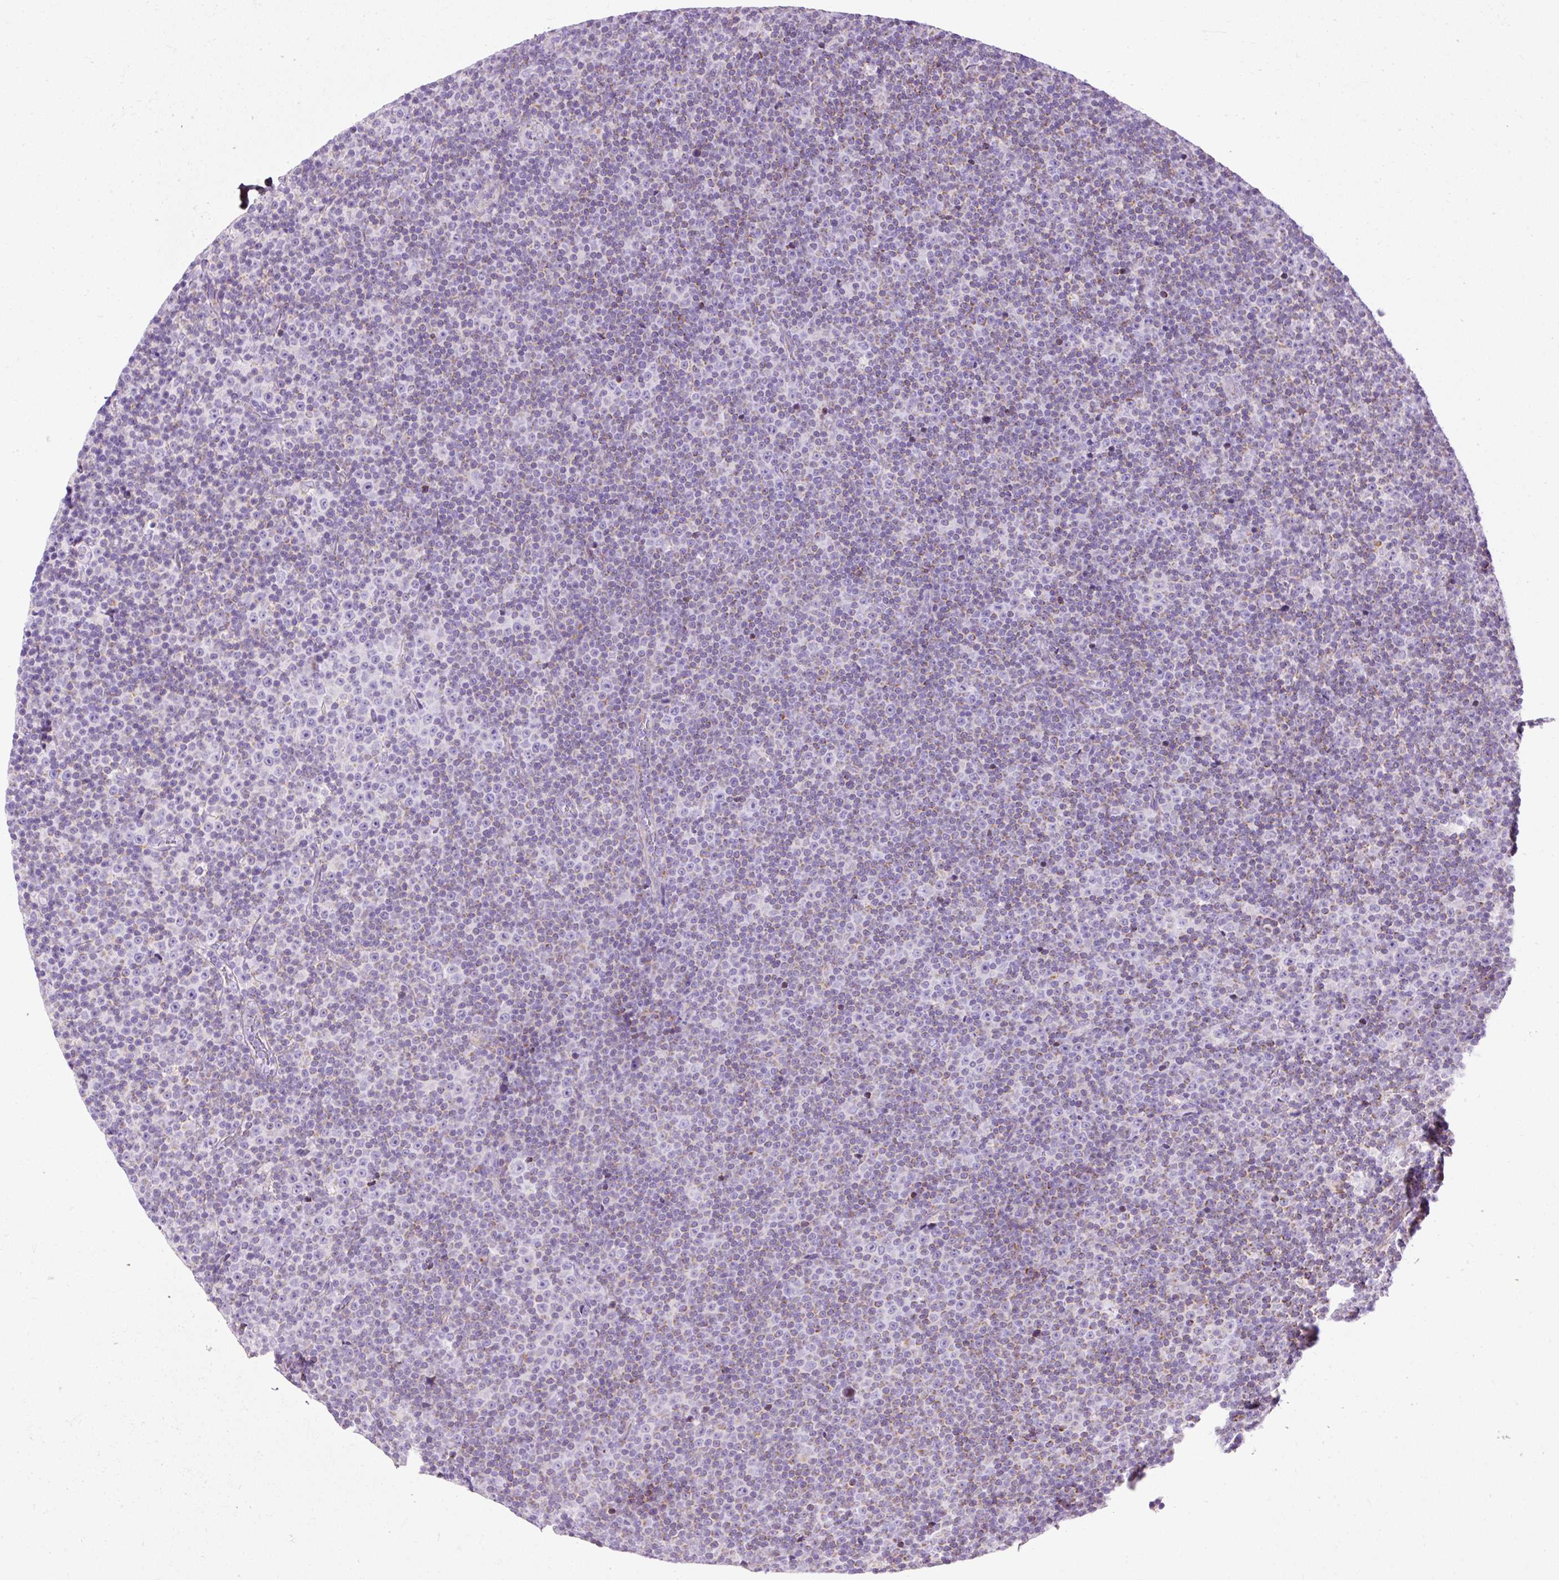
{"staining": {"intensity": "negative", "quantity": "none", "location": "none"}, "tissue": "lymphoma", "cell_type": "Tumor cells", "image_type": "cancer", "snomed": [{"axis": "morphology", "description": "Malignant lymphoma, non-Hodgkin's type, Low grade"}, {"axis": "topography", "description": "Lymph node"}], "caption": "The immunohistochemistry (IHC) image has no significant positivity in tumor cells of lymphoma tissue. (DAB (3,3'-diaminobenzidine) immunohistochemistry with hematoxylin counter stain).", "gene": "PLPP2", "patient": {"sex": "female", "age": 67}}